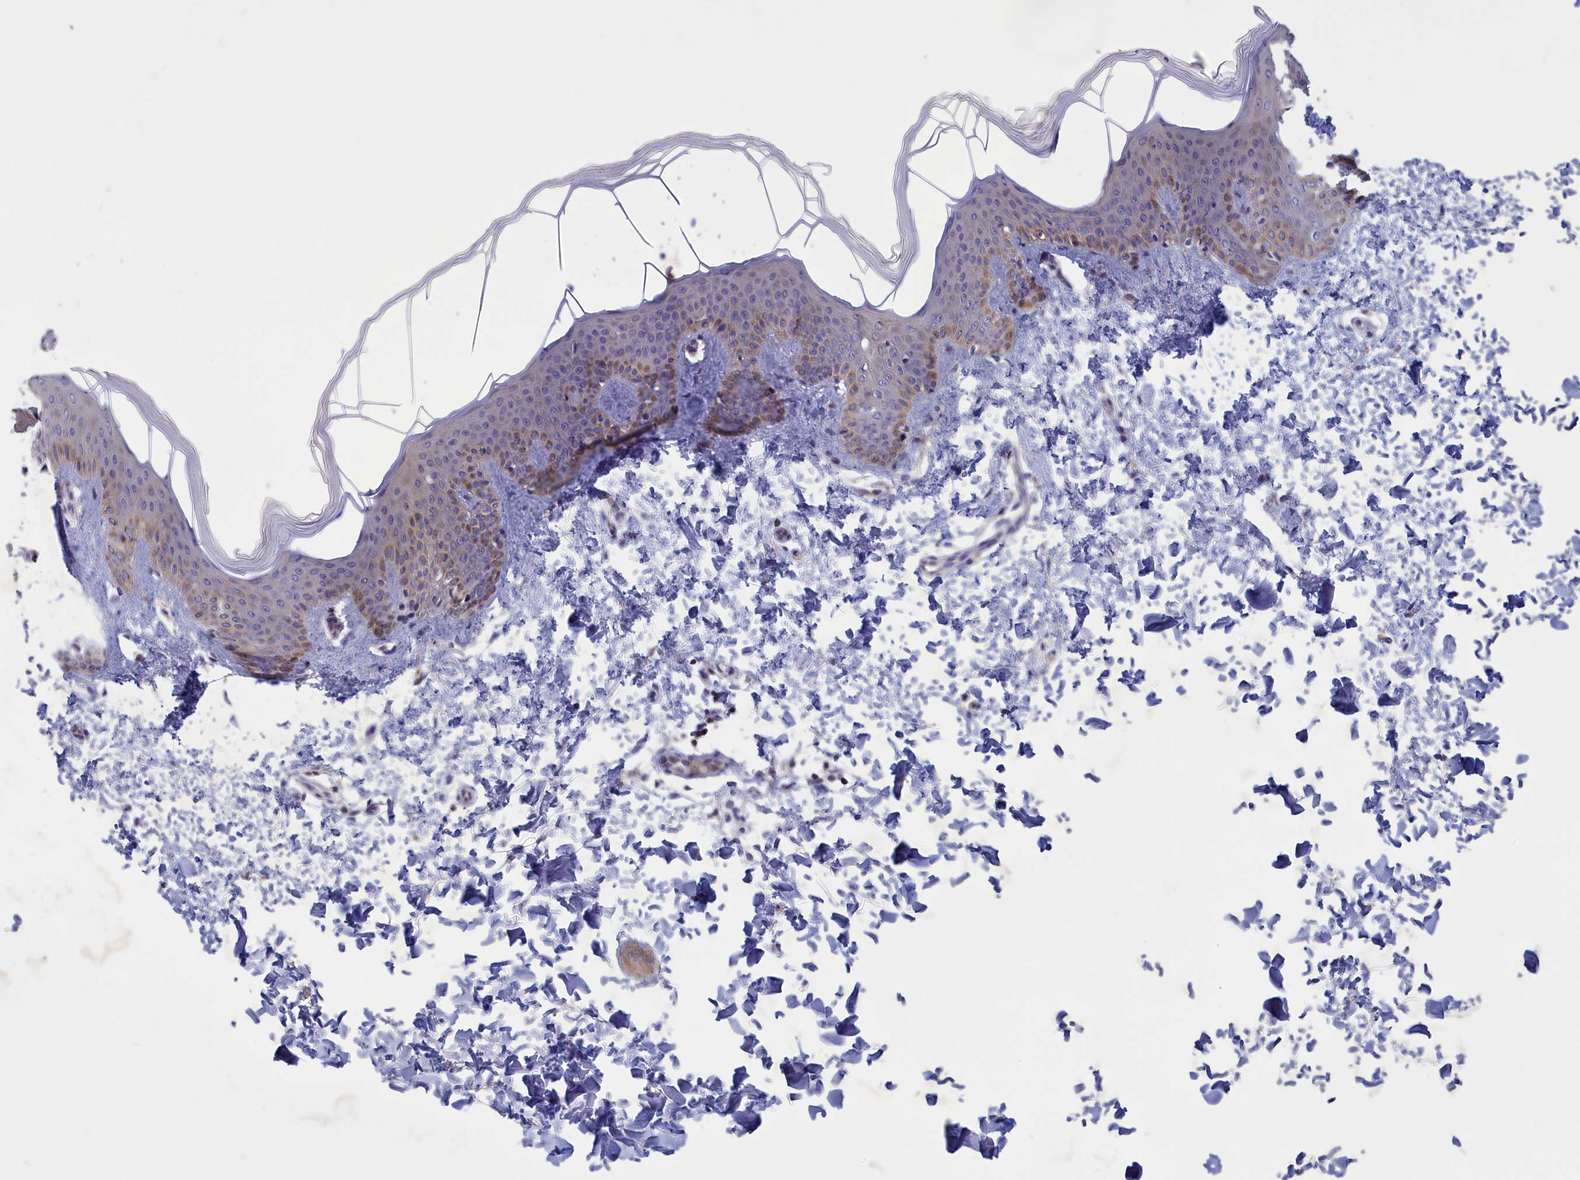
{"staining": {"intensity": "negative", "quantity": "none", "location": "none"}, "tissue": "skin", "cell_type": "Fibroblasts", "image_type": "normal", "snomed": [{"axis": "morphology", "description": "Normal tissue, NOS"}, {"axis": "topography", "description": "Skin"}], "caption": "DAB (3,3'-diaminobenzidine) immunohistochemical staining of unremarkable skin reveals no significant positivity in fibroblasts. (Brightfield microscopy of DAB (3,3'-diaminobenzidine) immunohistochemistry (IHC) at high magnification).", "gene": "CORO2A", "patient": {"sex": "male", "age": 36}}